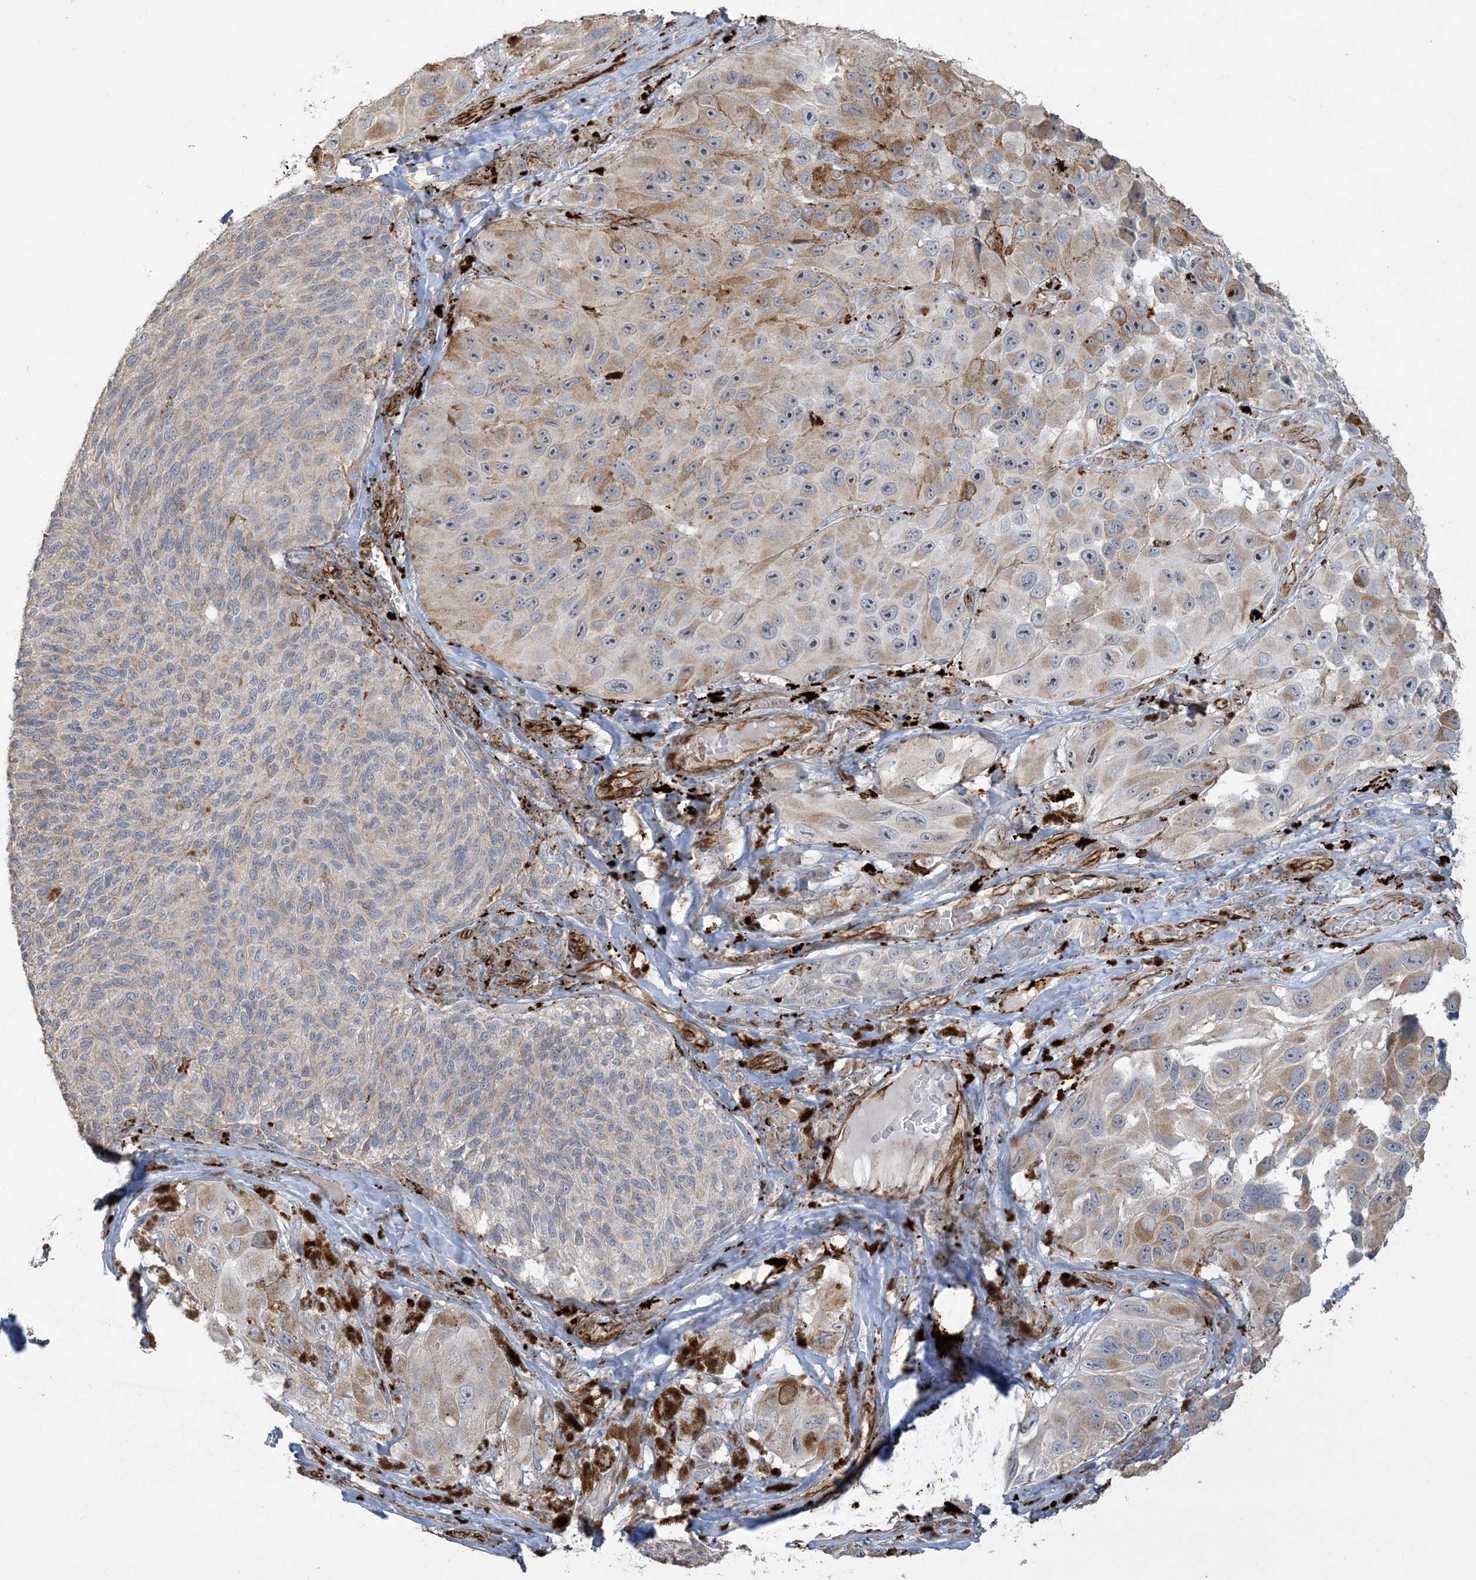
{"staining": {"intensity": "negative", "quantity": "none", "location": "none"}, "tissue": "melanoma", "cell_type": "Tumor cells", "image_type": "cancer", "snomed": [{"axis": "morphology", "description": "Malignant melanoma, NOS"}, {"axis": "topography", "description": "Skin"}], "caption": "DAB immunohistochemical staining of malignant melanoma exhibits no significant staining in tumor cells.", "gene": "AGA", "patient": {"sex": "female", "age": 73}}